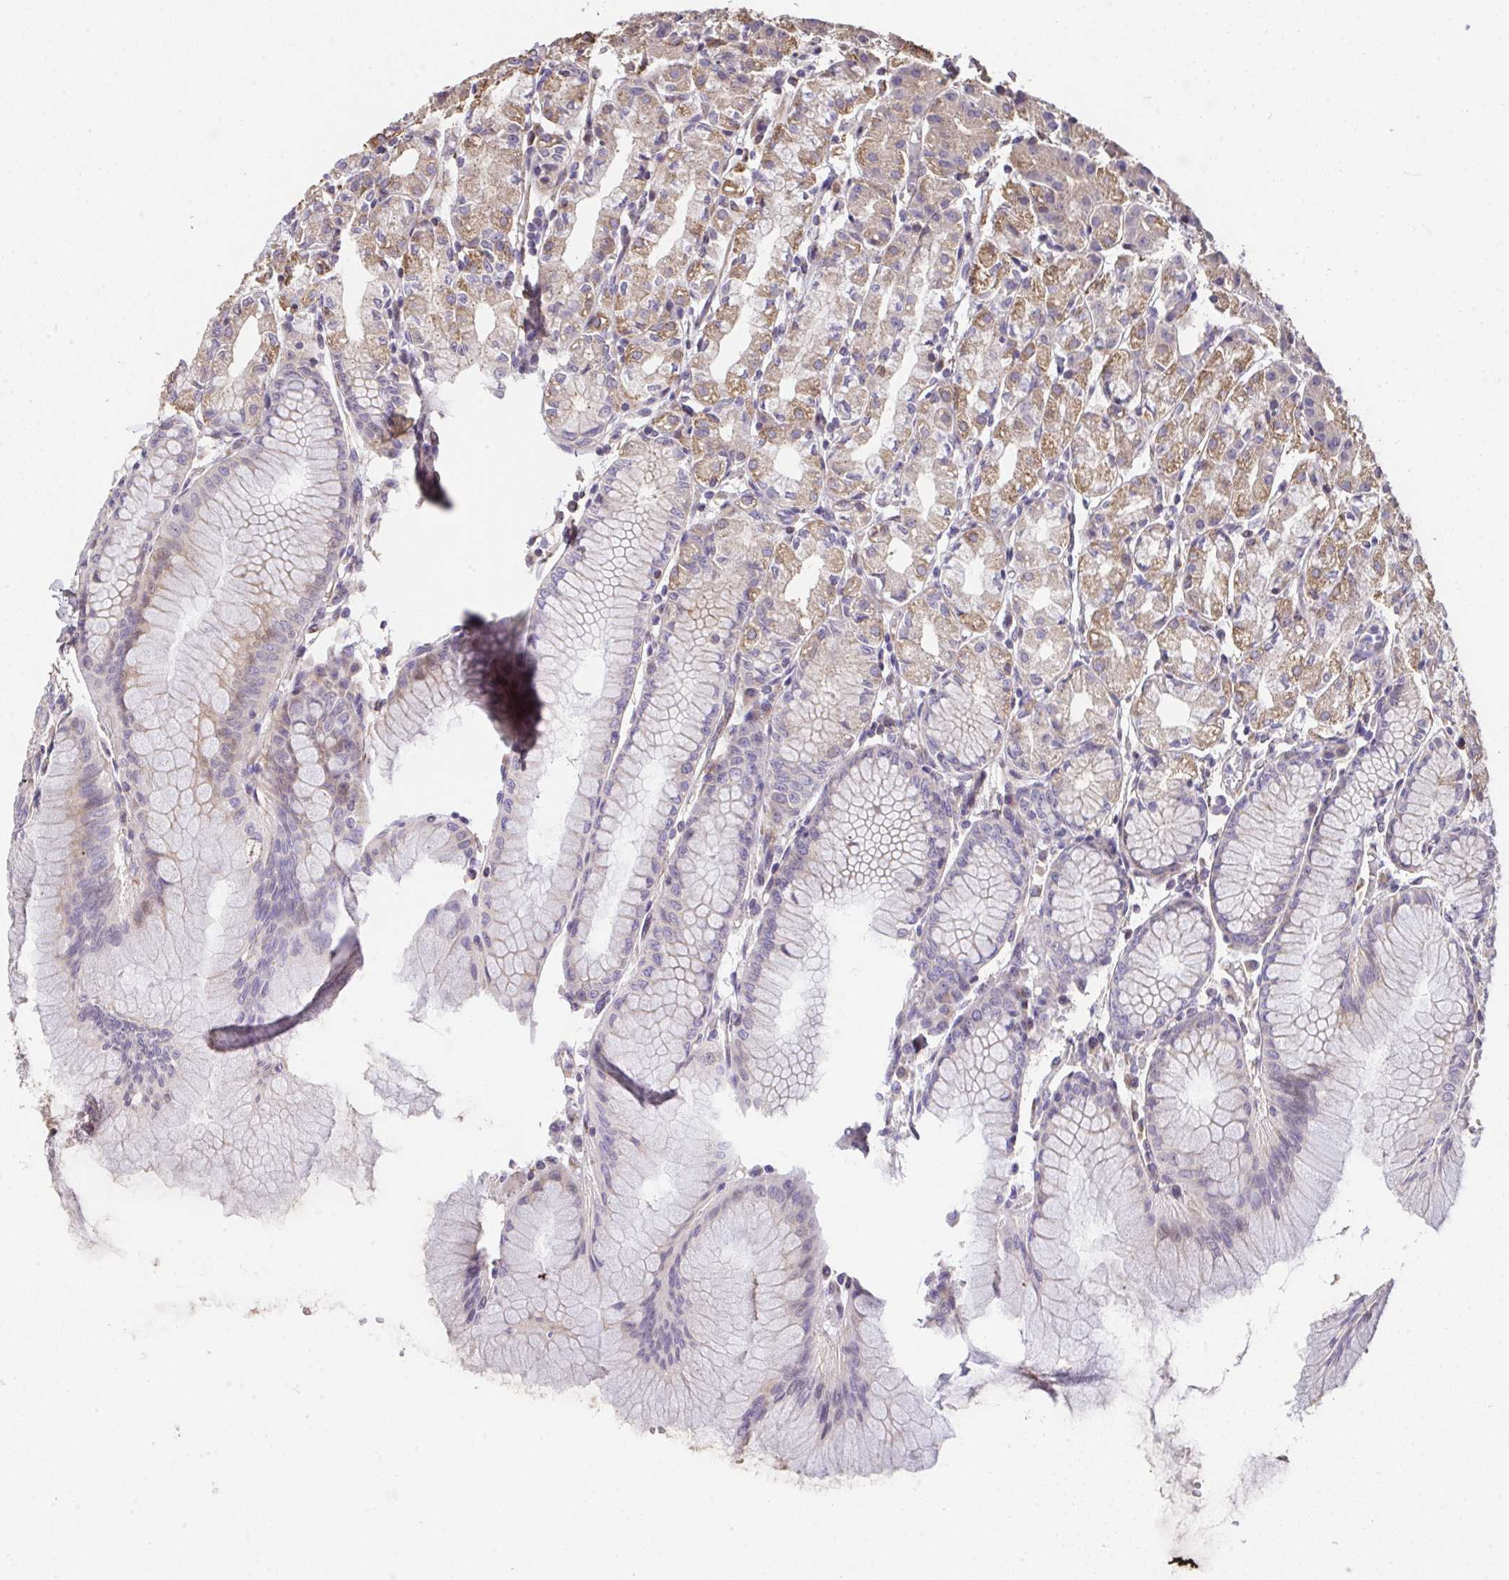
{"staining": {"intensity": "moderate", "quantity": "<25%", "location": "cytoplasmic/membranous"}, "tissue": "stomach", "cell_type": "Glandular cells", "image_type": "normal", "snomed": [{"axis": "morphology", "description": "Normal tissue, NOS"}, {"axis": "topography", "description": "Stomach"}], "caption": "Protein expression analysis of unremarkable human stomach reveals moderate cytoplasmic/membranous staining in about <25% of glandular cells. (DAB (3,3'-diaminobenzidine) IHC, brown staining for protein, blue staining for nuclei).", "gene": "RUNDC3B", "patient": {"sex": "female", "age": 57}}